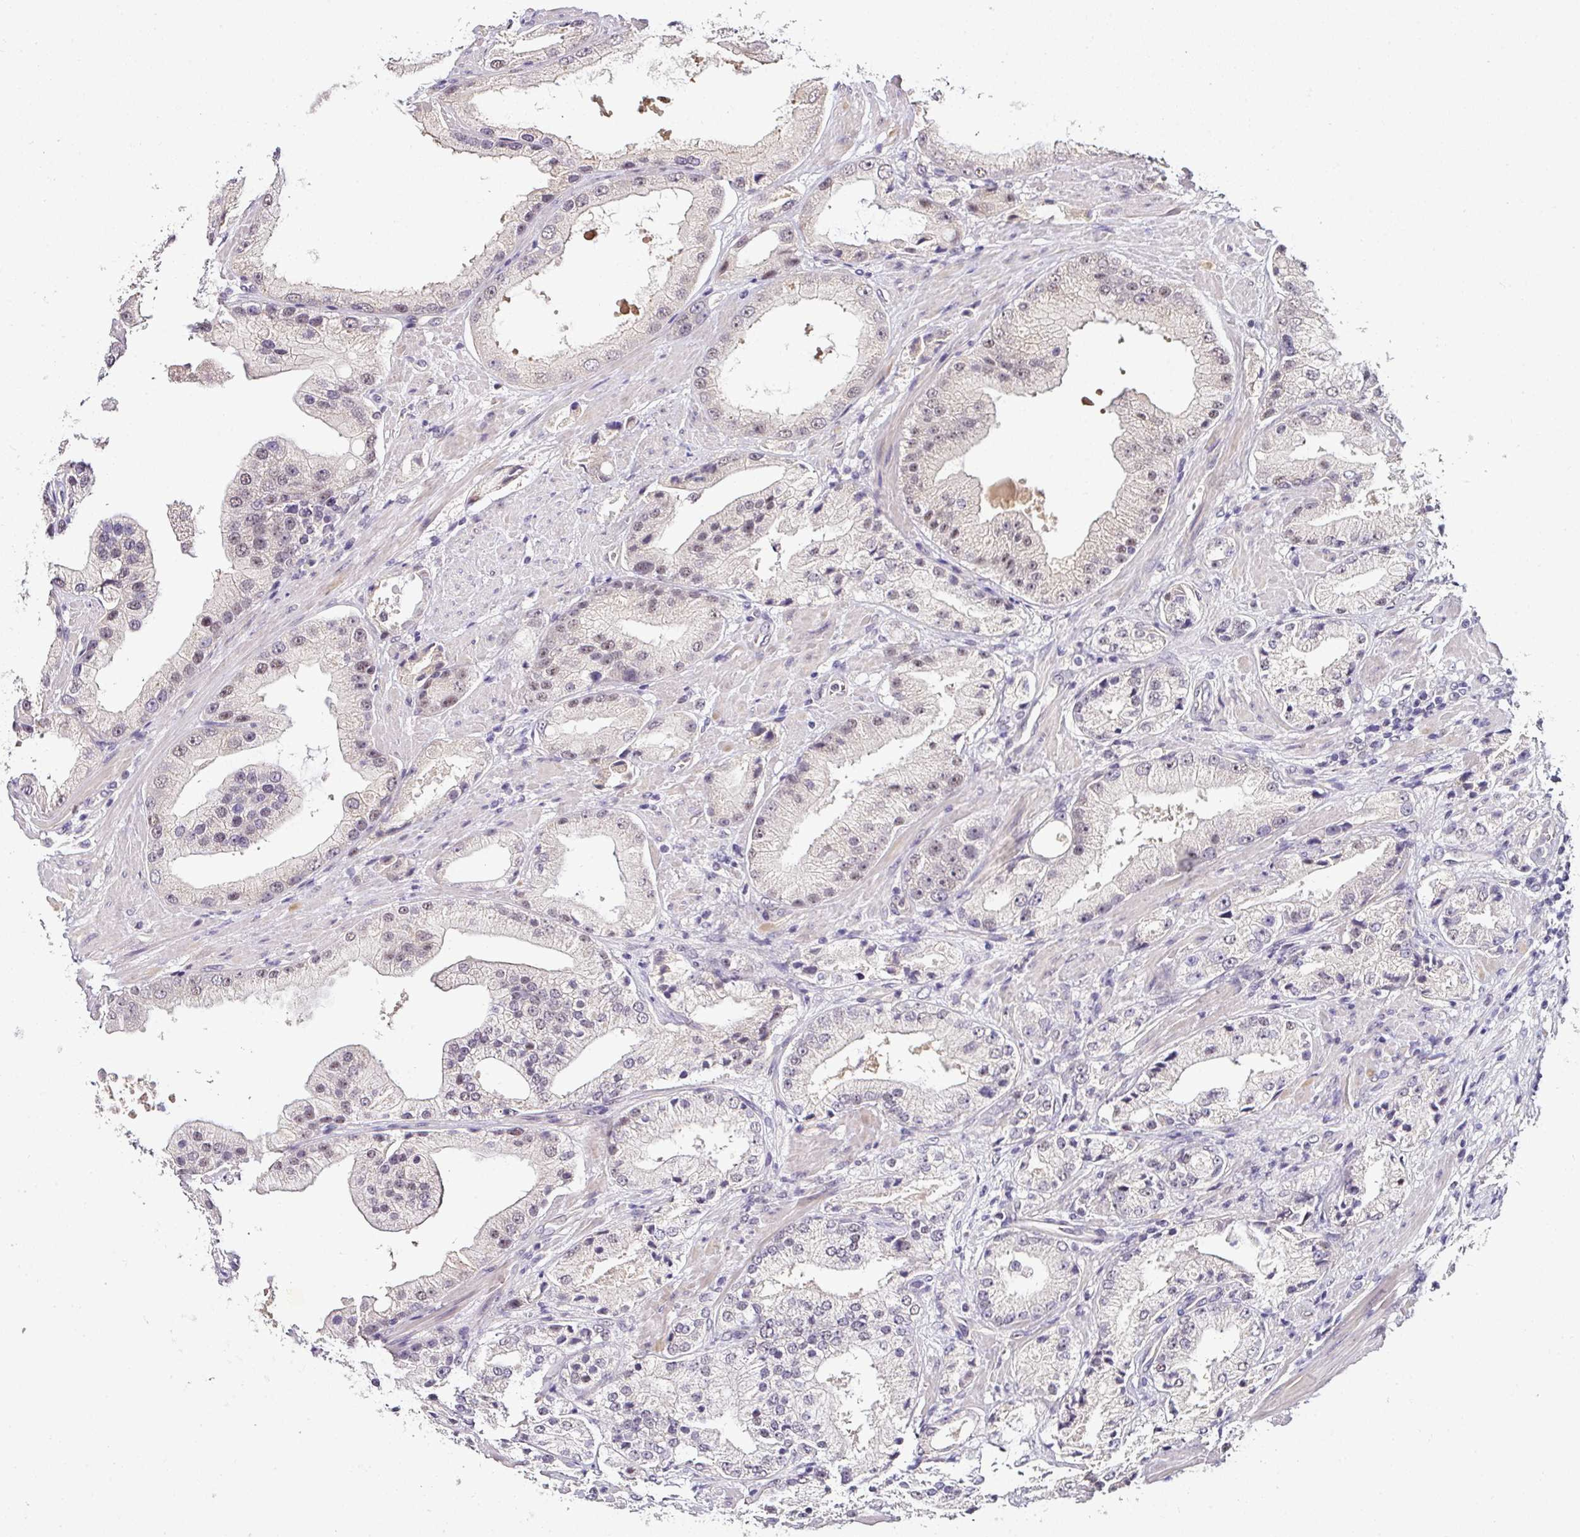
{"staining": {"intensity": "negative", "quantity": "none", "location": "none"}, "tissue": "prostate cancer", "cell_type": "Tumor cells", "image_type": "cancer", "snomed": [{"axis": "morphology", "description": "Adenocarcinoma, Low grade"}, {"axis": "topography", "description": "Prostate"}], "caption": "Tumor cells are negative for protein expression in human adenocarcinoma (low-grade) (prostate).", "gene": "NAPSA", "patient": {"sex": "male", "age": 67}}